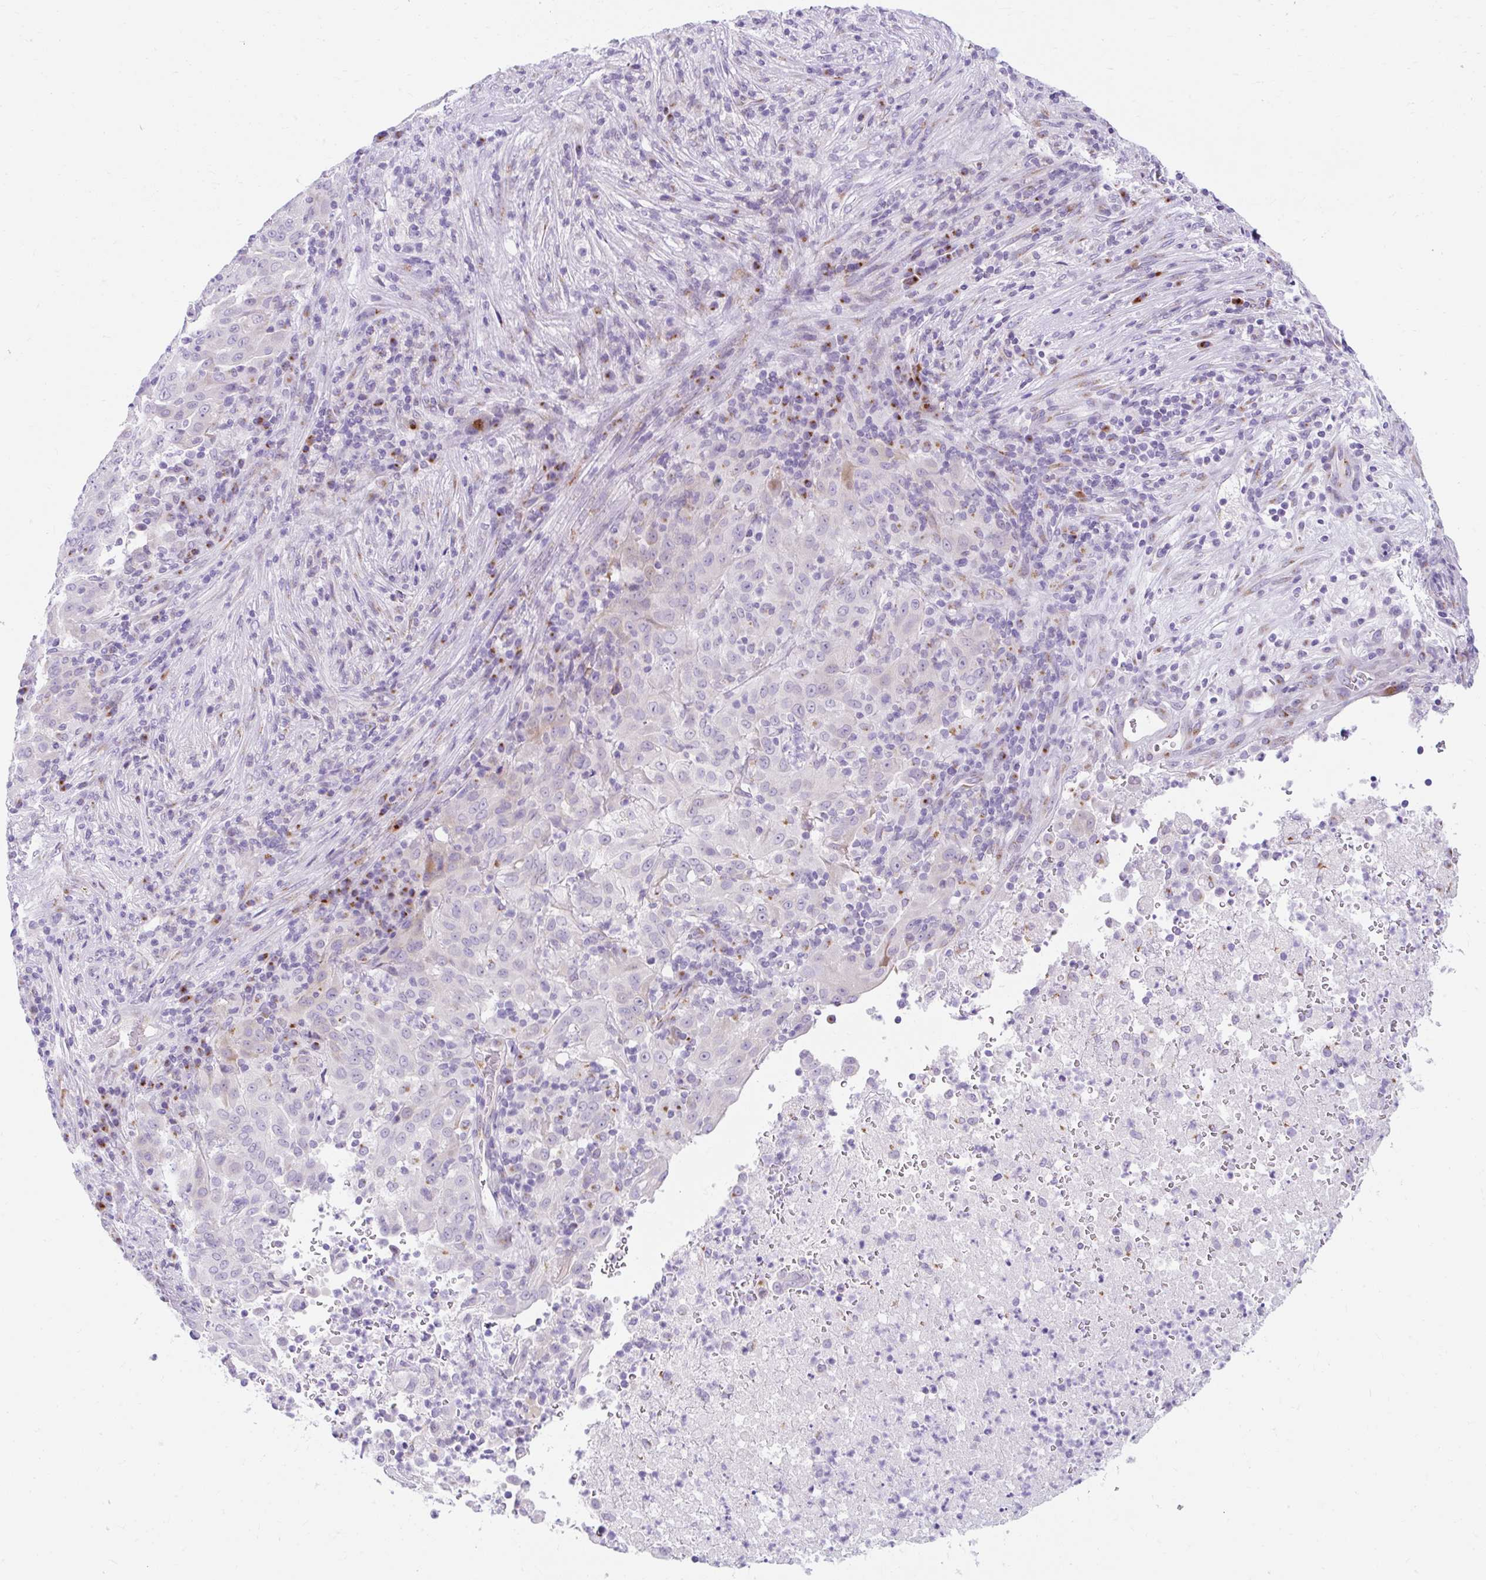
{"staining": {"intensity": "negative", "quantity": "none", "location": "none"}, "tissue": "pancreatic cancer", "cell_type": "Tumor cells", "image_type": "cancer", "snomed": [{"axis": "morphology", "description": "Adenocarcinoma, NOS"}, {"axis": "topography", "description": "Pancreas"}], "caption": "An immunohistochemistry micrograph of pancreatic adenocarcinoma is shown. There is no staining in tumor cells of pancreatic adenocarcinoma.", "gene": "GOLGA8A", "patient": {"sex": "male", "age": 63}}